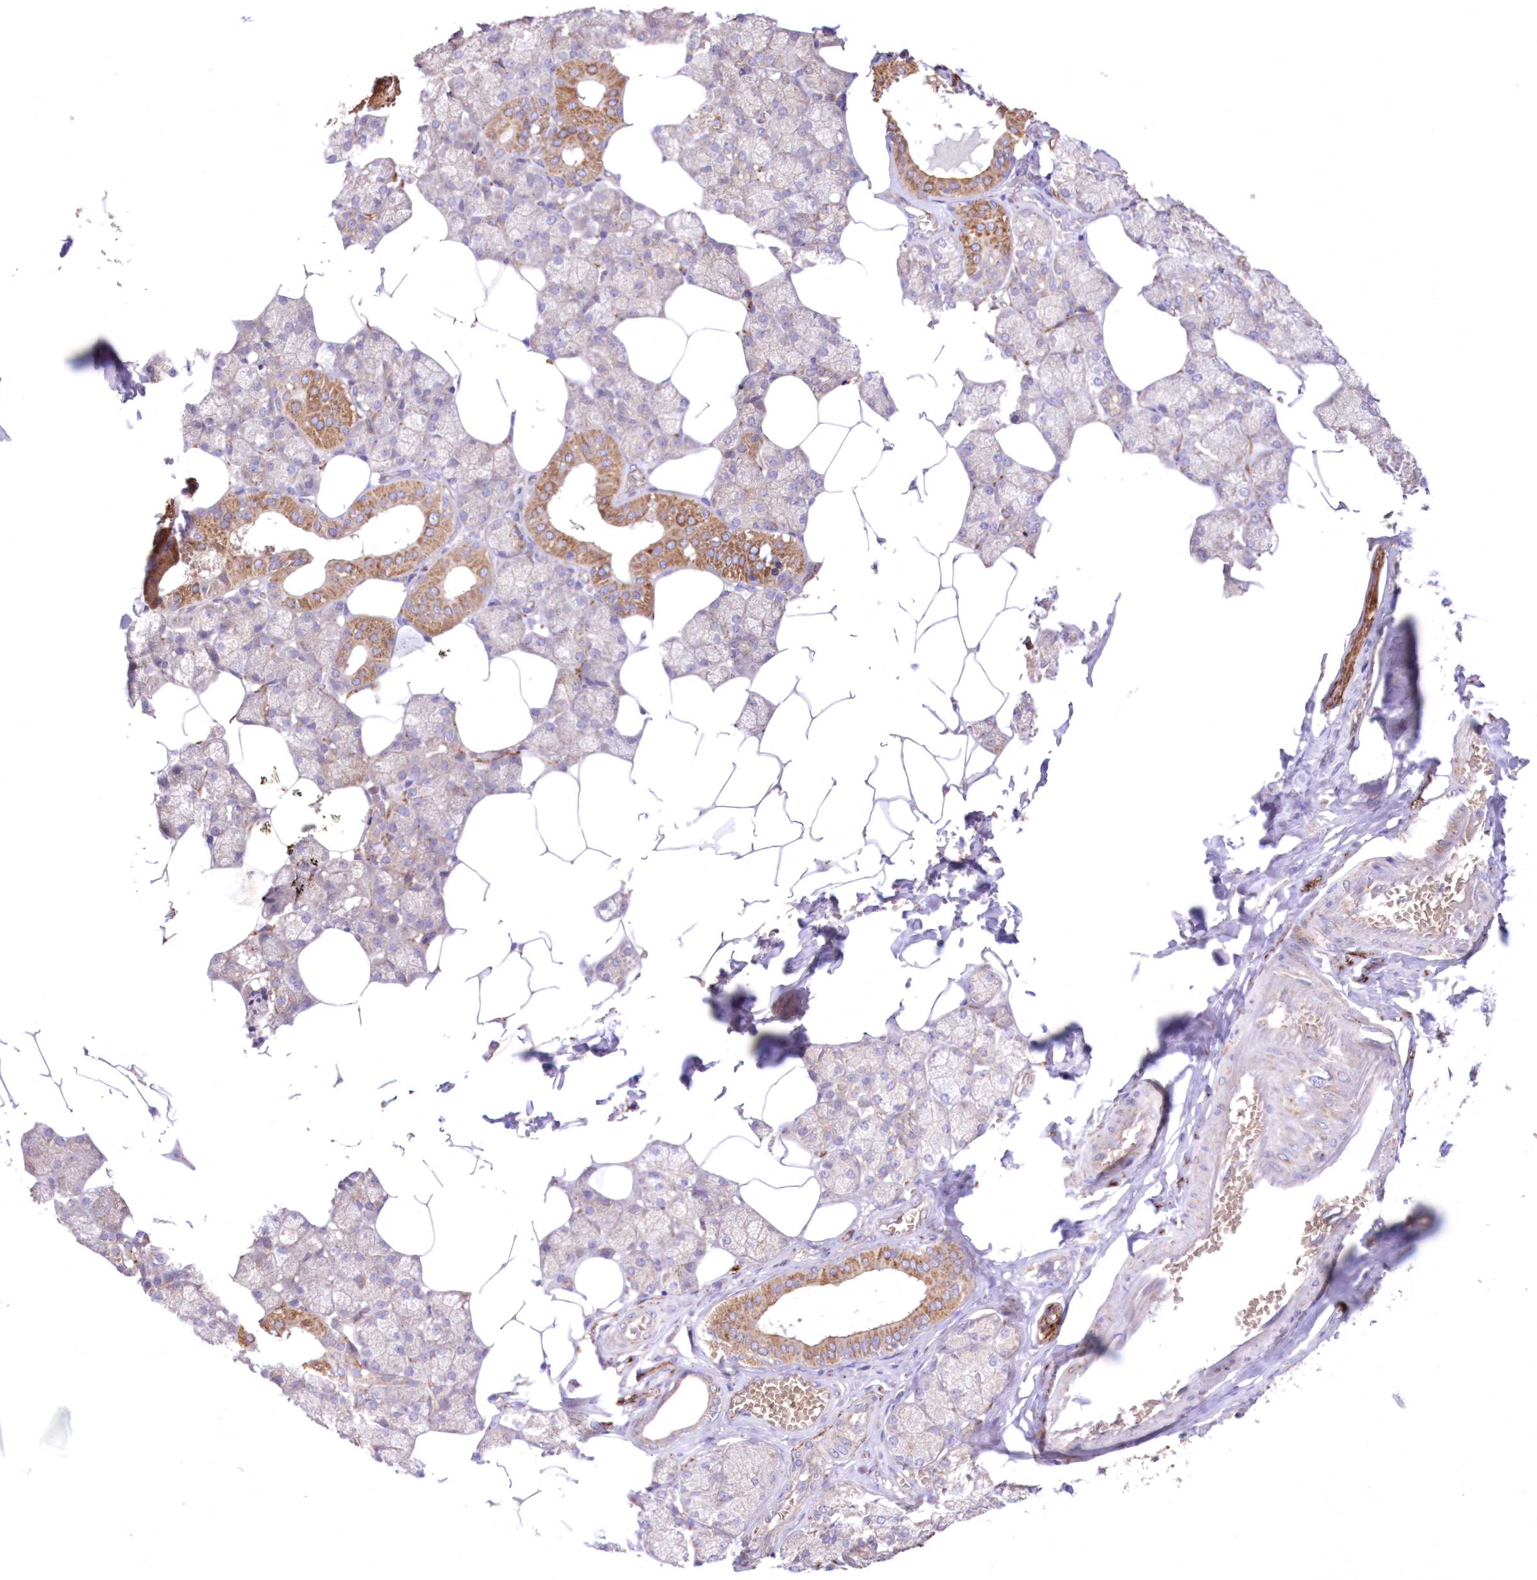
{"staining": {"intensity": "moderate", "quantity": "25%-75%", "location": "cytoplasmic/membranous"}, "tissue": "salivary gland", "cell_type": "Glandular cells", "image_type": "normal", "snomed": [{"axis": "morphology", "description": "Normal tissue, NOS"}, {"axis": "topography", "description": "Salivary gland"}], "caption": "Brown immunohistochemical staining in unremarkable salivary gland demonstrates moderate cytoplasmic/membranous staining in about 25%-75% of glandular cells.", "gene": "FCHO2", "patient": {"sex": "male", "age": 62}}